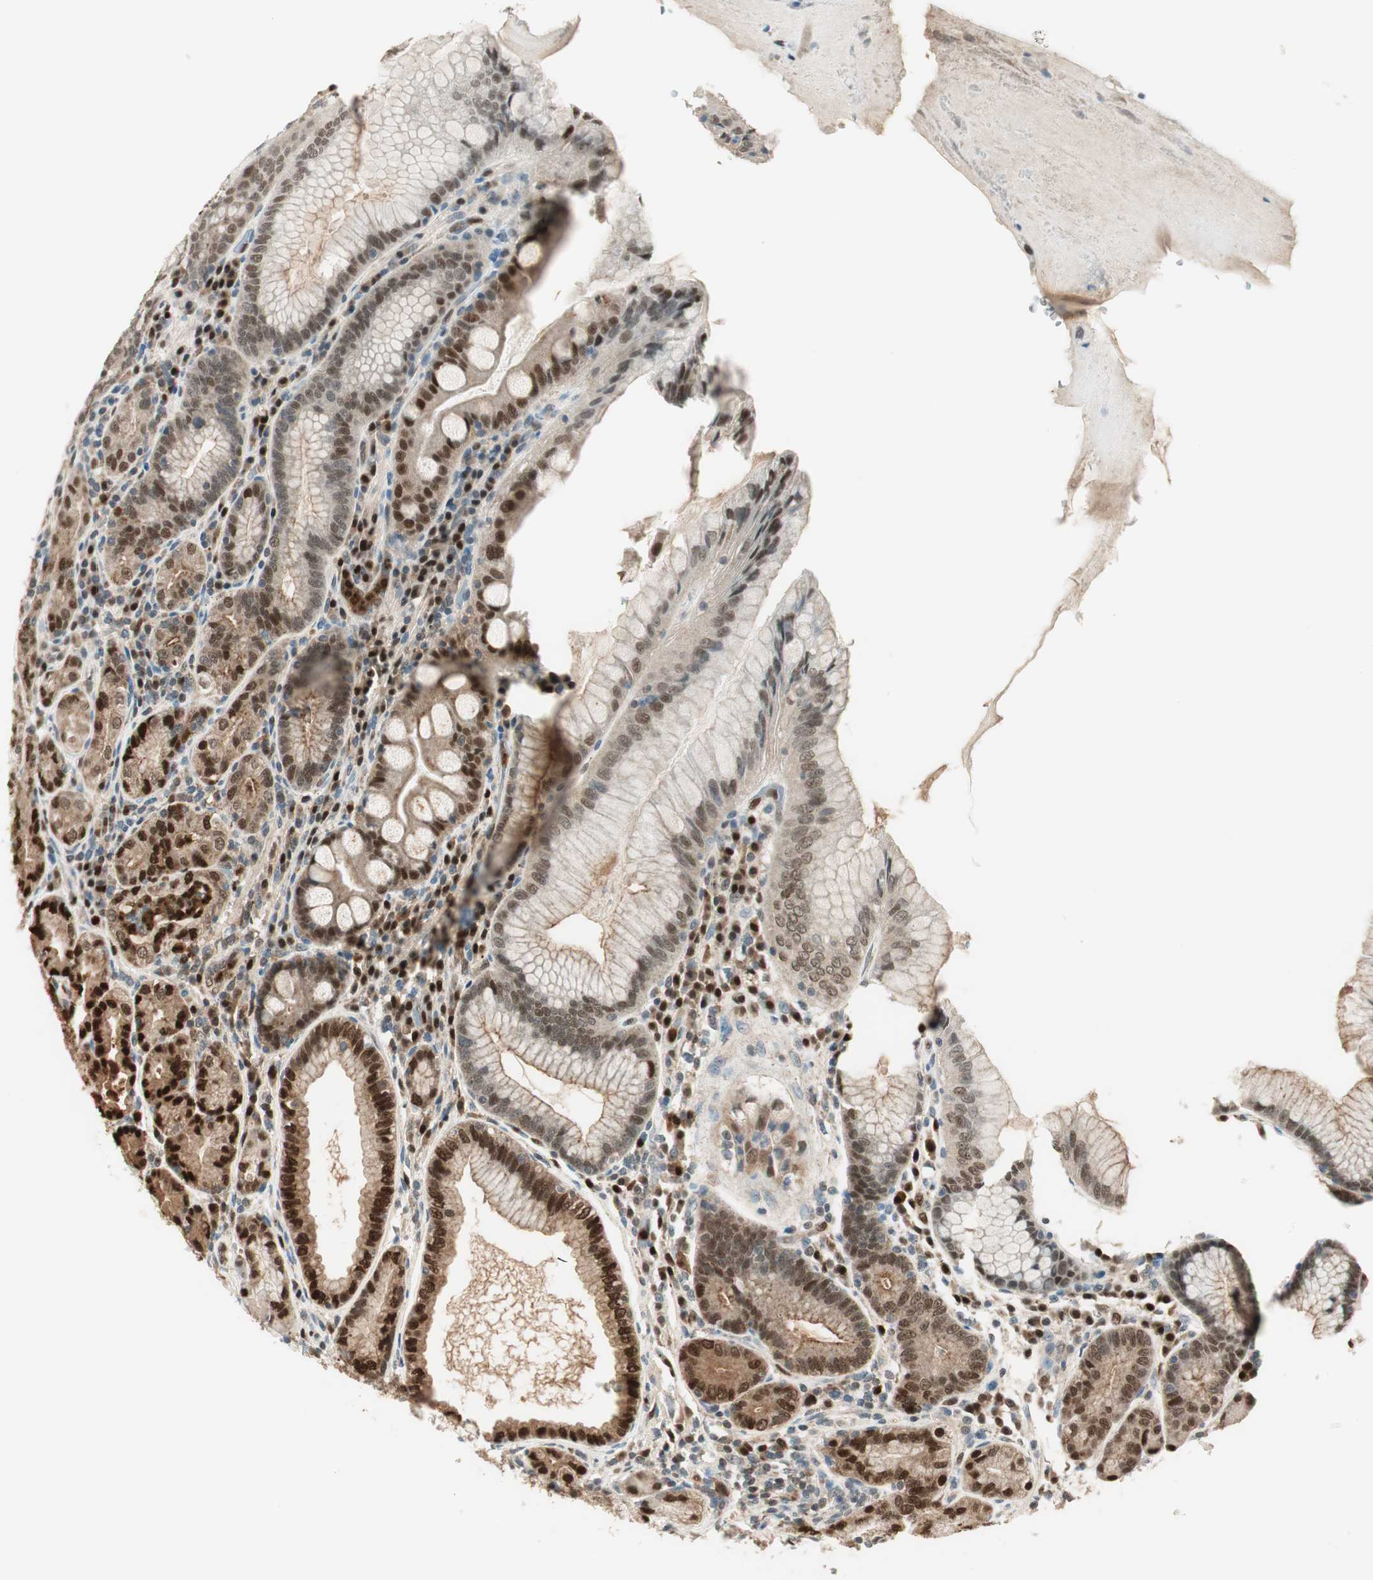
{"staining": {"intensity": "moderate", "quantity": ">75%", "location": "cytoplasmic/membranous,nuclear"}, "tissue": "stomach", "cell_type": "Glandular cells", "image_type": "normal", "snomed": [{"axis": "morphology", "description": "Normal tissue, NOS"}, {"axis": "topography", "description": "Stomach, lower"}], "caption": "This is a histology image of immunohistochemistry (IHC) staining of unremarkable stomach, which shows moderate staining in the cytoplasmic/membranous,nuclear of glandular cells.", "gene": "LTA4H", "patient": {"sex": "female", "age": 76}}